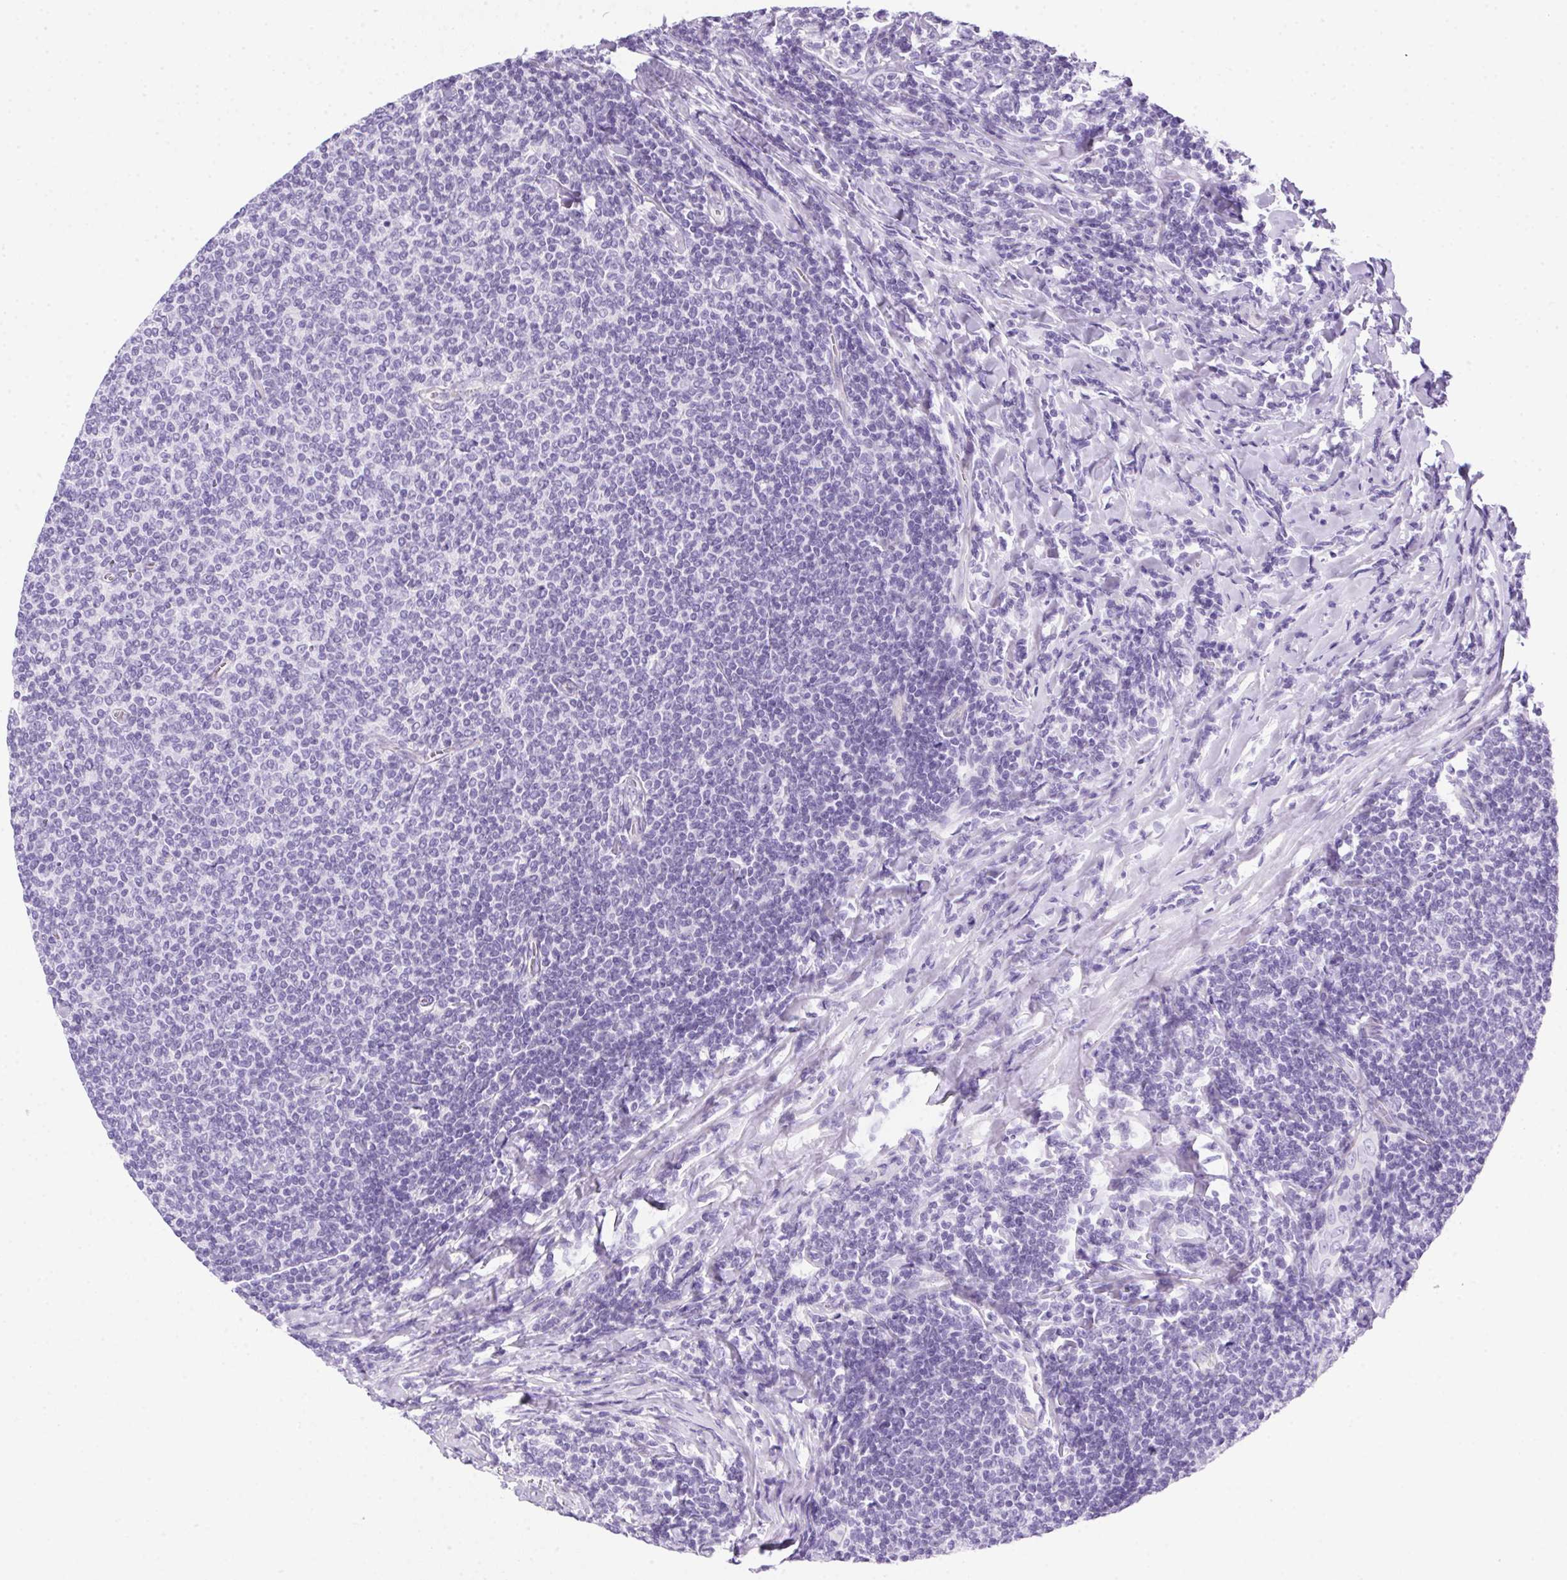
{"staining": {"intensity": "negative", "quantity": "none", "location": "none"}, "tissue": "lymphoma", "cell_type": "Tumor cells", "image_type": "cancer", "snomed": [{"axis": "morphology", "description": "Malignant lymphoma, non-Hodgkin's type, Low grade"}, {"axis": "topography", "description": "Lymph node"}], "caption": "Immunohistochemistry (IHC) histopathology image of neoplastic tissue: human lymphoma stained with DAB demonstrates no significant protein positivity in tumor cells. (Brightfield microscopy of DAB IHC at high magnification).", "gene": "SPACA5B", "patient": {"sex": "male", "age": 52}}